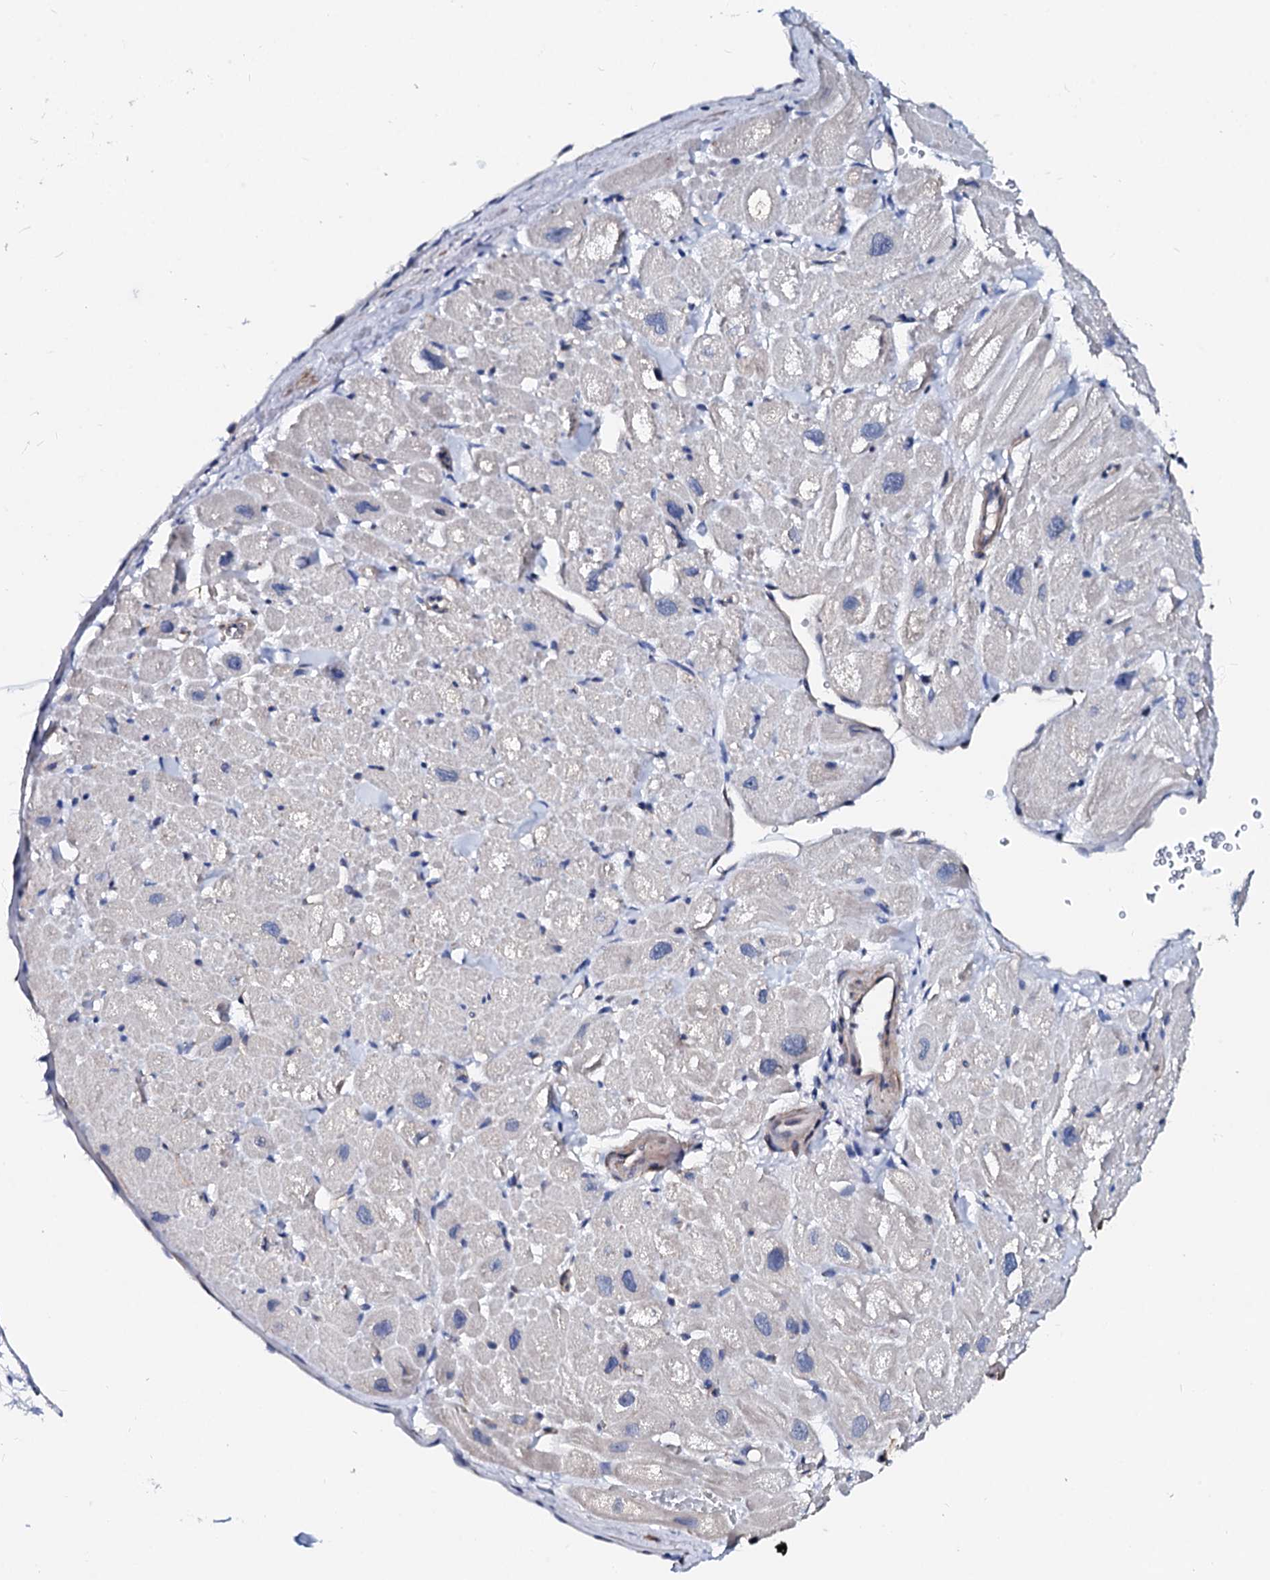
{"staining": {"intensity": "negative", "quantity": "none", "location": "none"}, "tissue": "heart muscle", "cell_type": "Cardiomyocytes", "image_type": "normal", "snomed": [{"axis": "morphology", "description": "Normal tissue, NOS"}, {"axis": "topography", "description": "Heart"}], "caption": "Image shows no protein positivity in cardiomyocytes of unremarkable heart muscle.", "gene": "CSN2", "patient": {"sex": "male", "age": 49}}